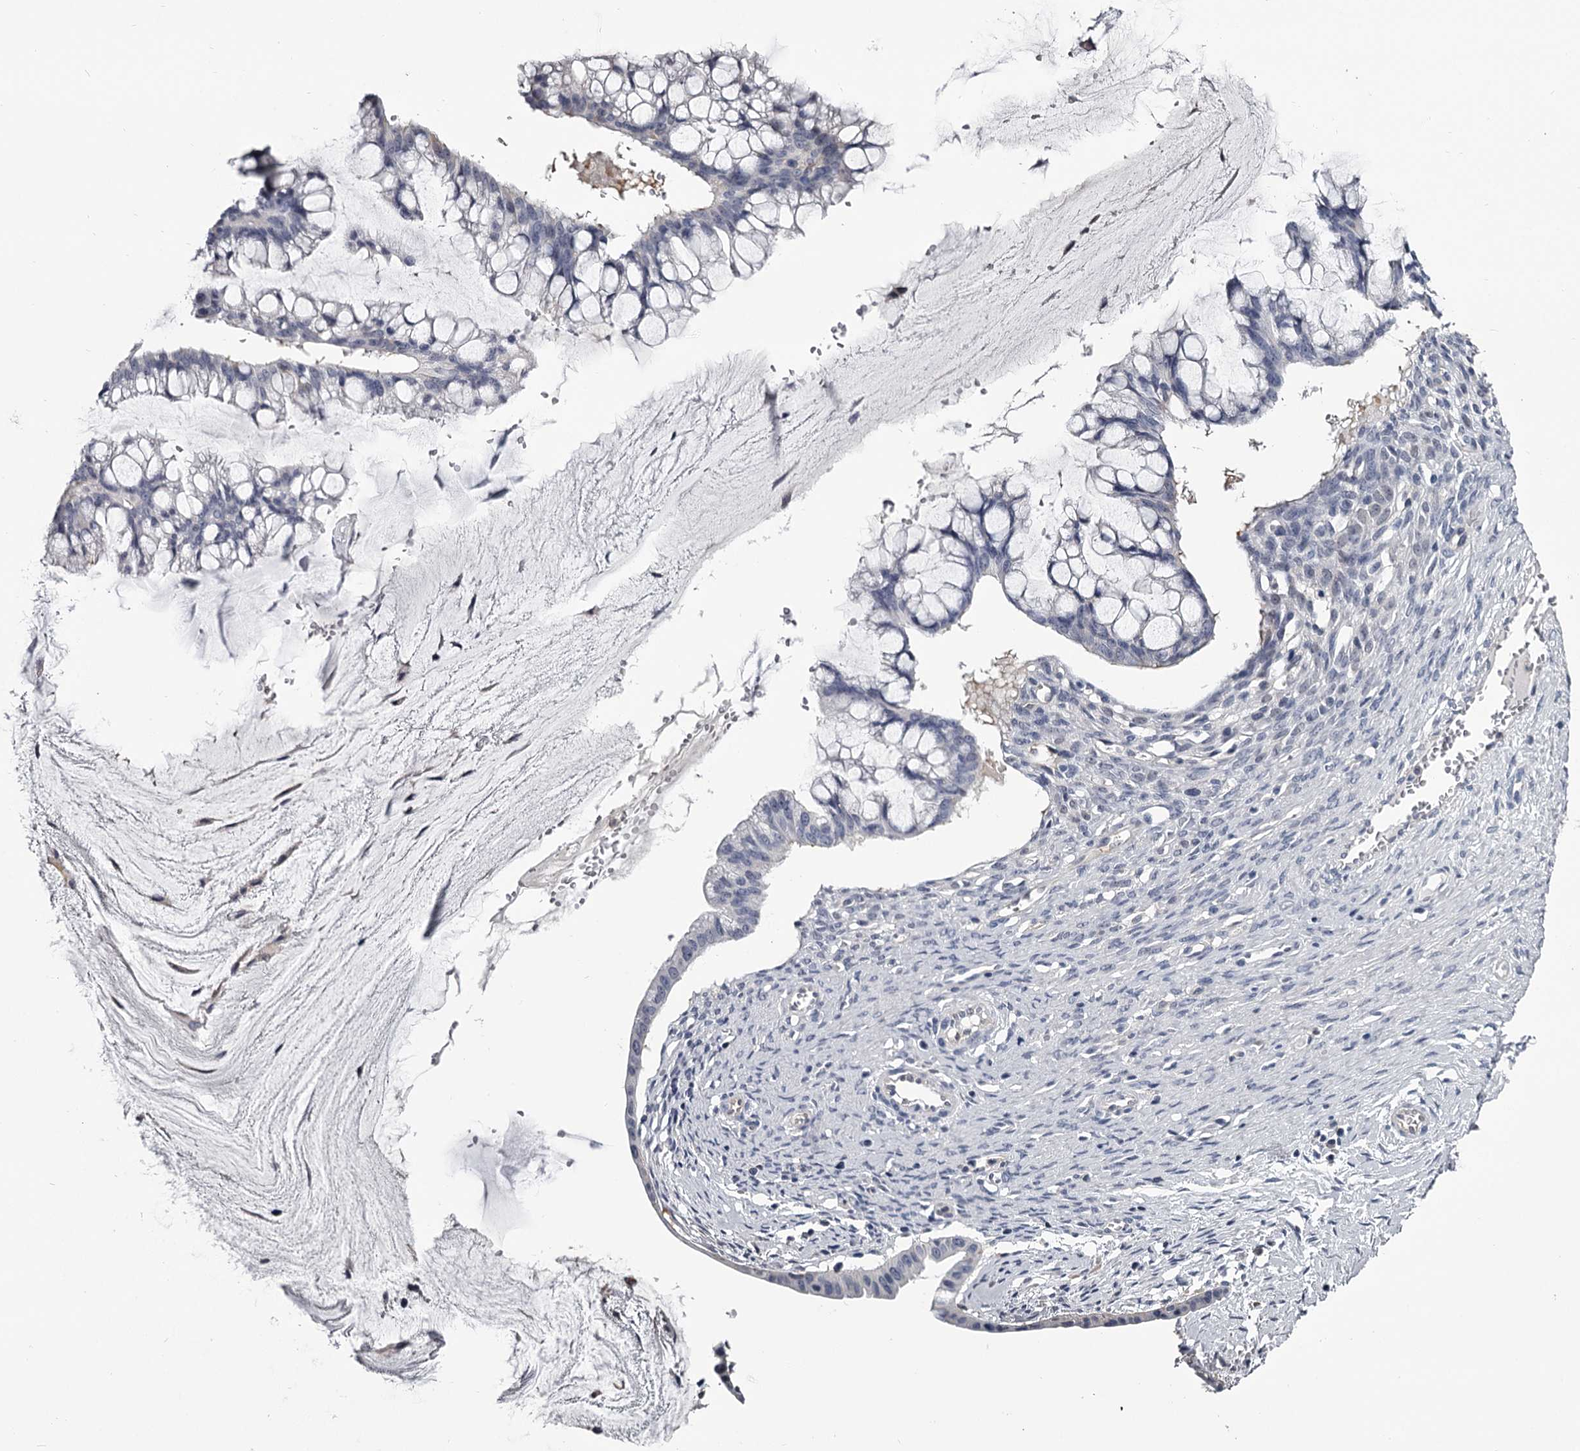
{"staining": {"intensity": "negative", "quantity": "none", "location": "none"}, "tissue": "ovarian cancer", "cell_type": "Tumor cells", "image_type": "cancer", "snomed": [{"axis": "morphology", "description": "Cystadenocarcinoma, mucinous, NOS"}, {"axis": "topography", "description": "Ovary"}], "caption": "The photomicrograph reveals no significant expression in tumor cells of ovarian mucinous cystadenocarcinoma.", "gene": "GSTO1", "patient": {"sex": "female", "age": 73}}